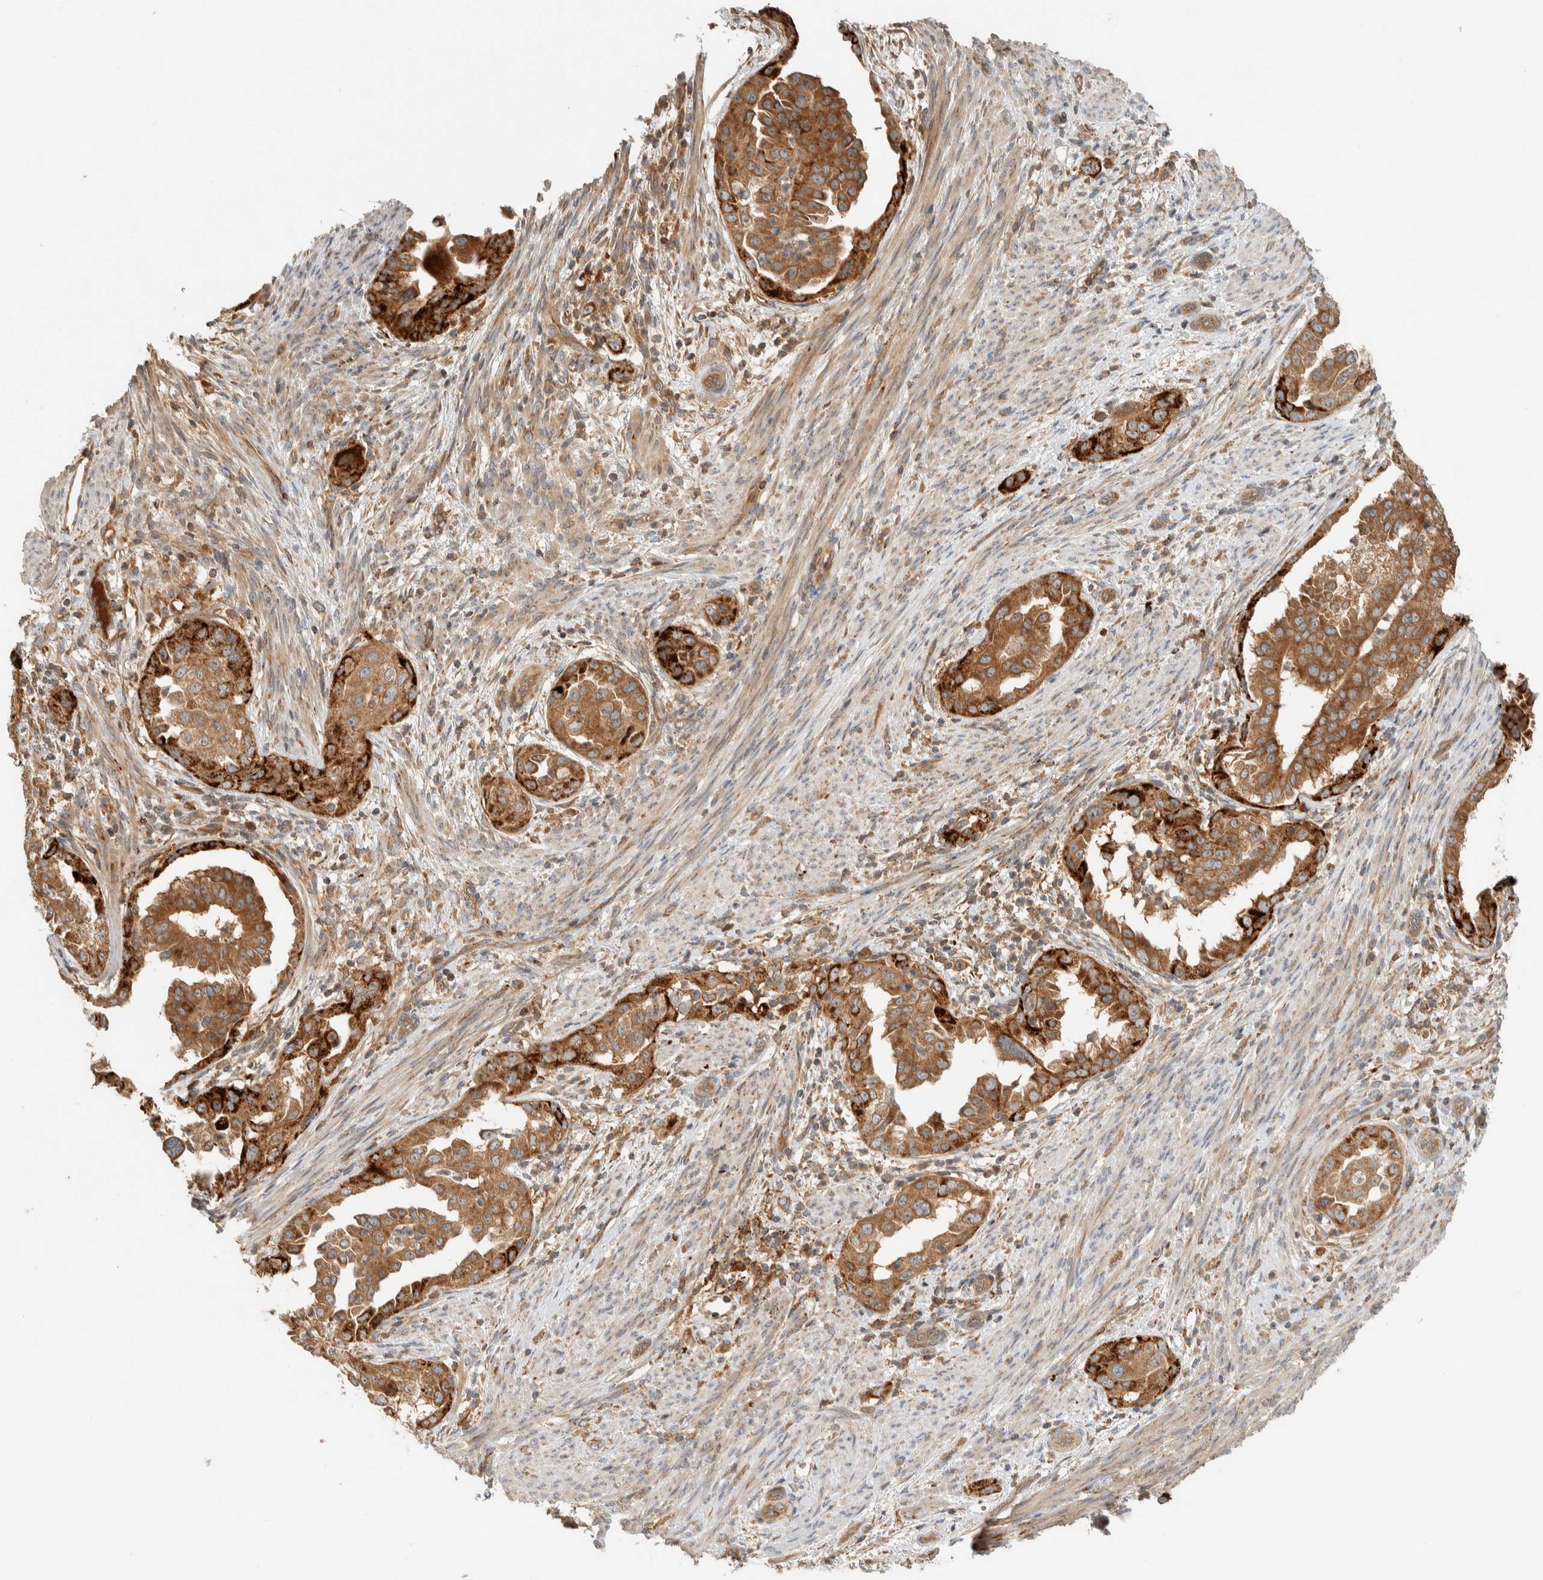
{"staining": {"intensity": "strong", "quantity": ">75%", "location": "cytoplasmic/membranous"}, "tissue": "endometrial cancer", "cell_type": "Tumor cells", "image_type": "cancer", "snomed": [{"axis": "morphology", "description": "Adenocarcinoma, NOS"}, {"axis": "topography", "description": "Endometrium"}], "caption": "The immunohistochemical stain highlights strong cytoplasmic/membranous positivity in tumor cells of endometrial cancer tissue. (IHC, brightfield microscopy, high magnification).", "gene": "FAM167A", "patient": {"sex": "female", "age": 85}}